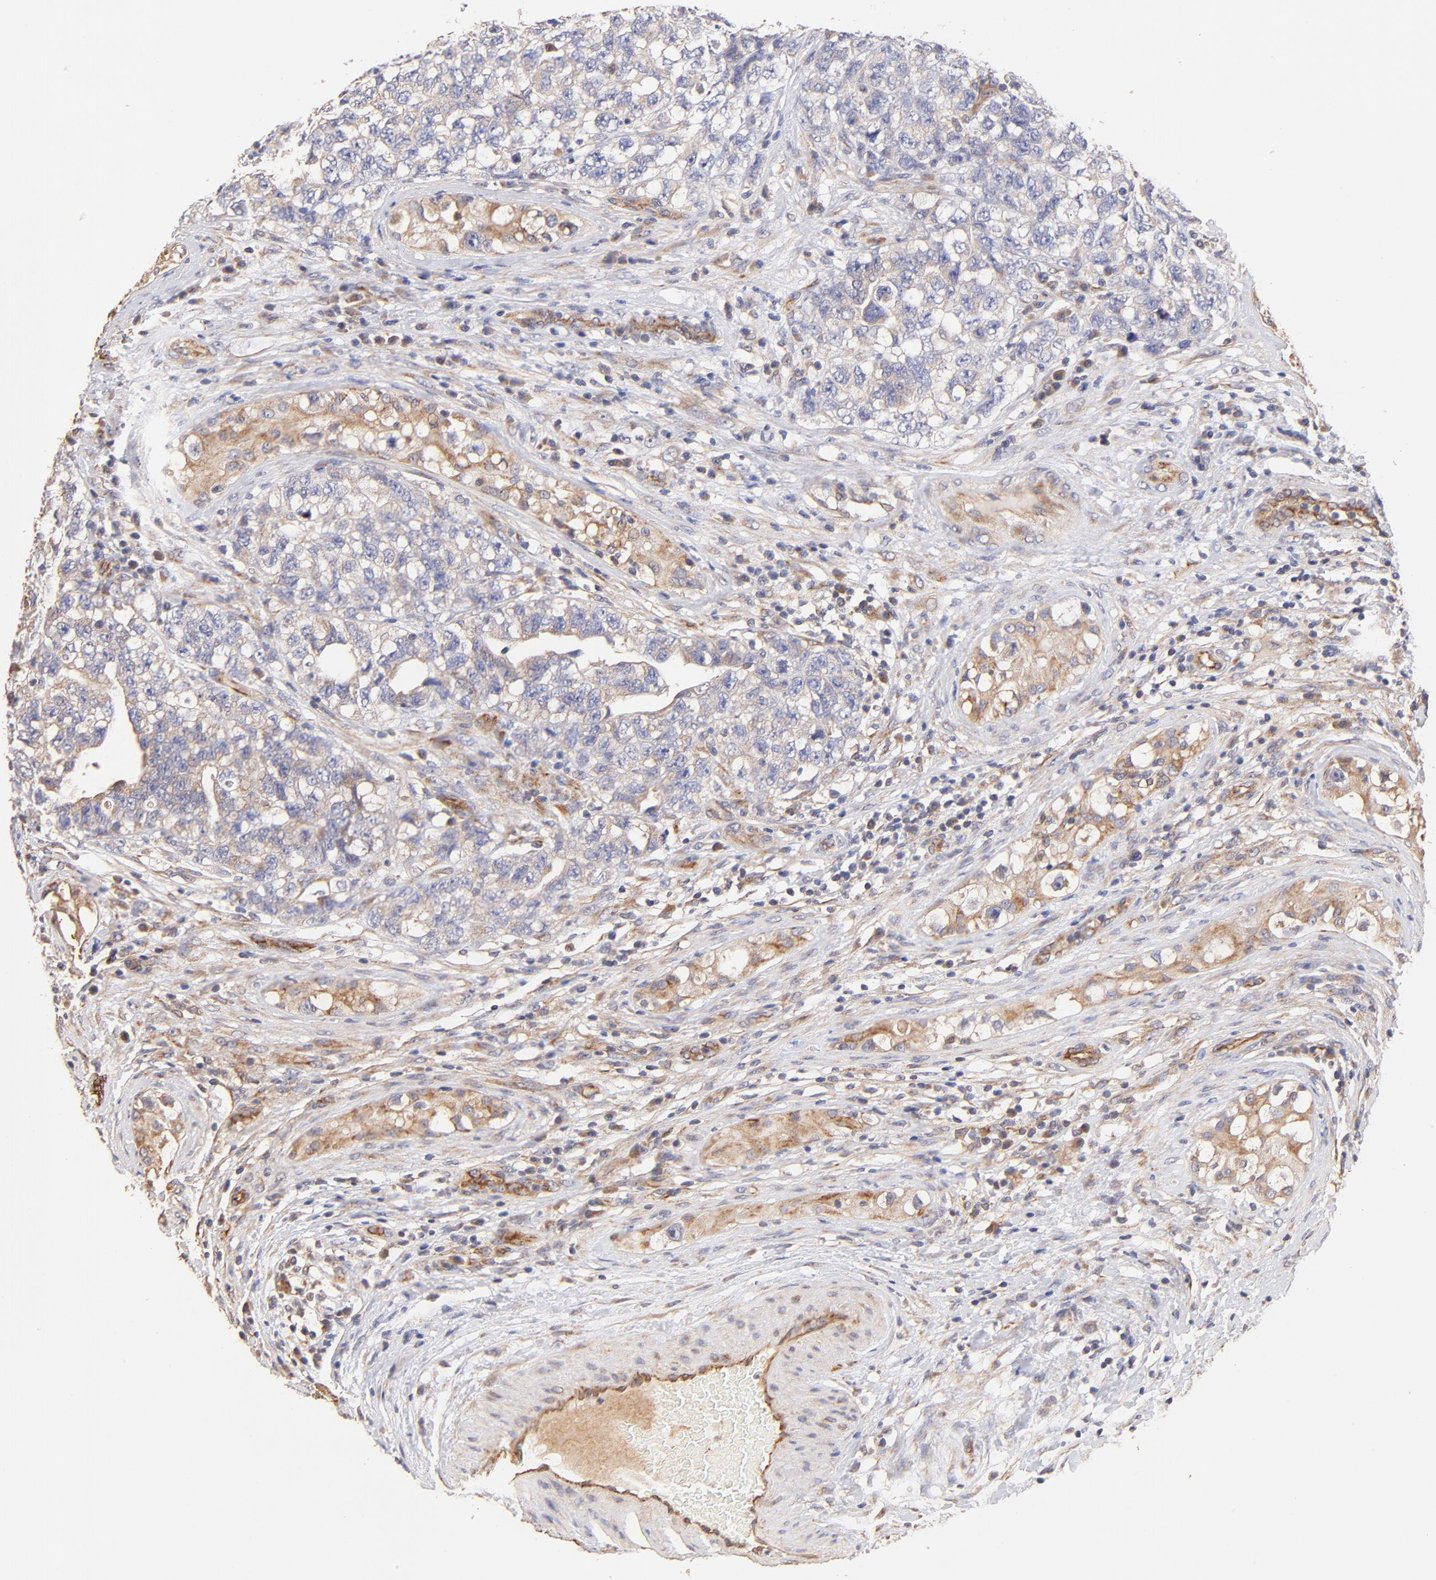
{"staining": {"intensity": "weak", "quantity": ">75%", "location": "cytoplasmic/membranous"}, "tissue": "testis cancer", "cell_type": "Tumor cells", "image_type": "cancer", "snomed": [{"axis": "morphology", "description": "Carcinoma, Embryonal, NOS"}, {"axis": "topography", "description": "Testis"}], "caption": "Immunohistochemistry of human testis embryonal carcinoma demonstrates low levels of weak cytoplasmic/membranous positivity in about >75% of tumor cells.", "gene": "TNFAIP3", "patient": {"sex": "male", "age": 31}}